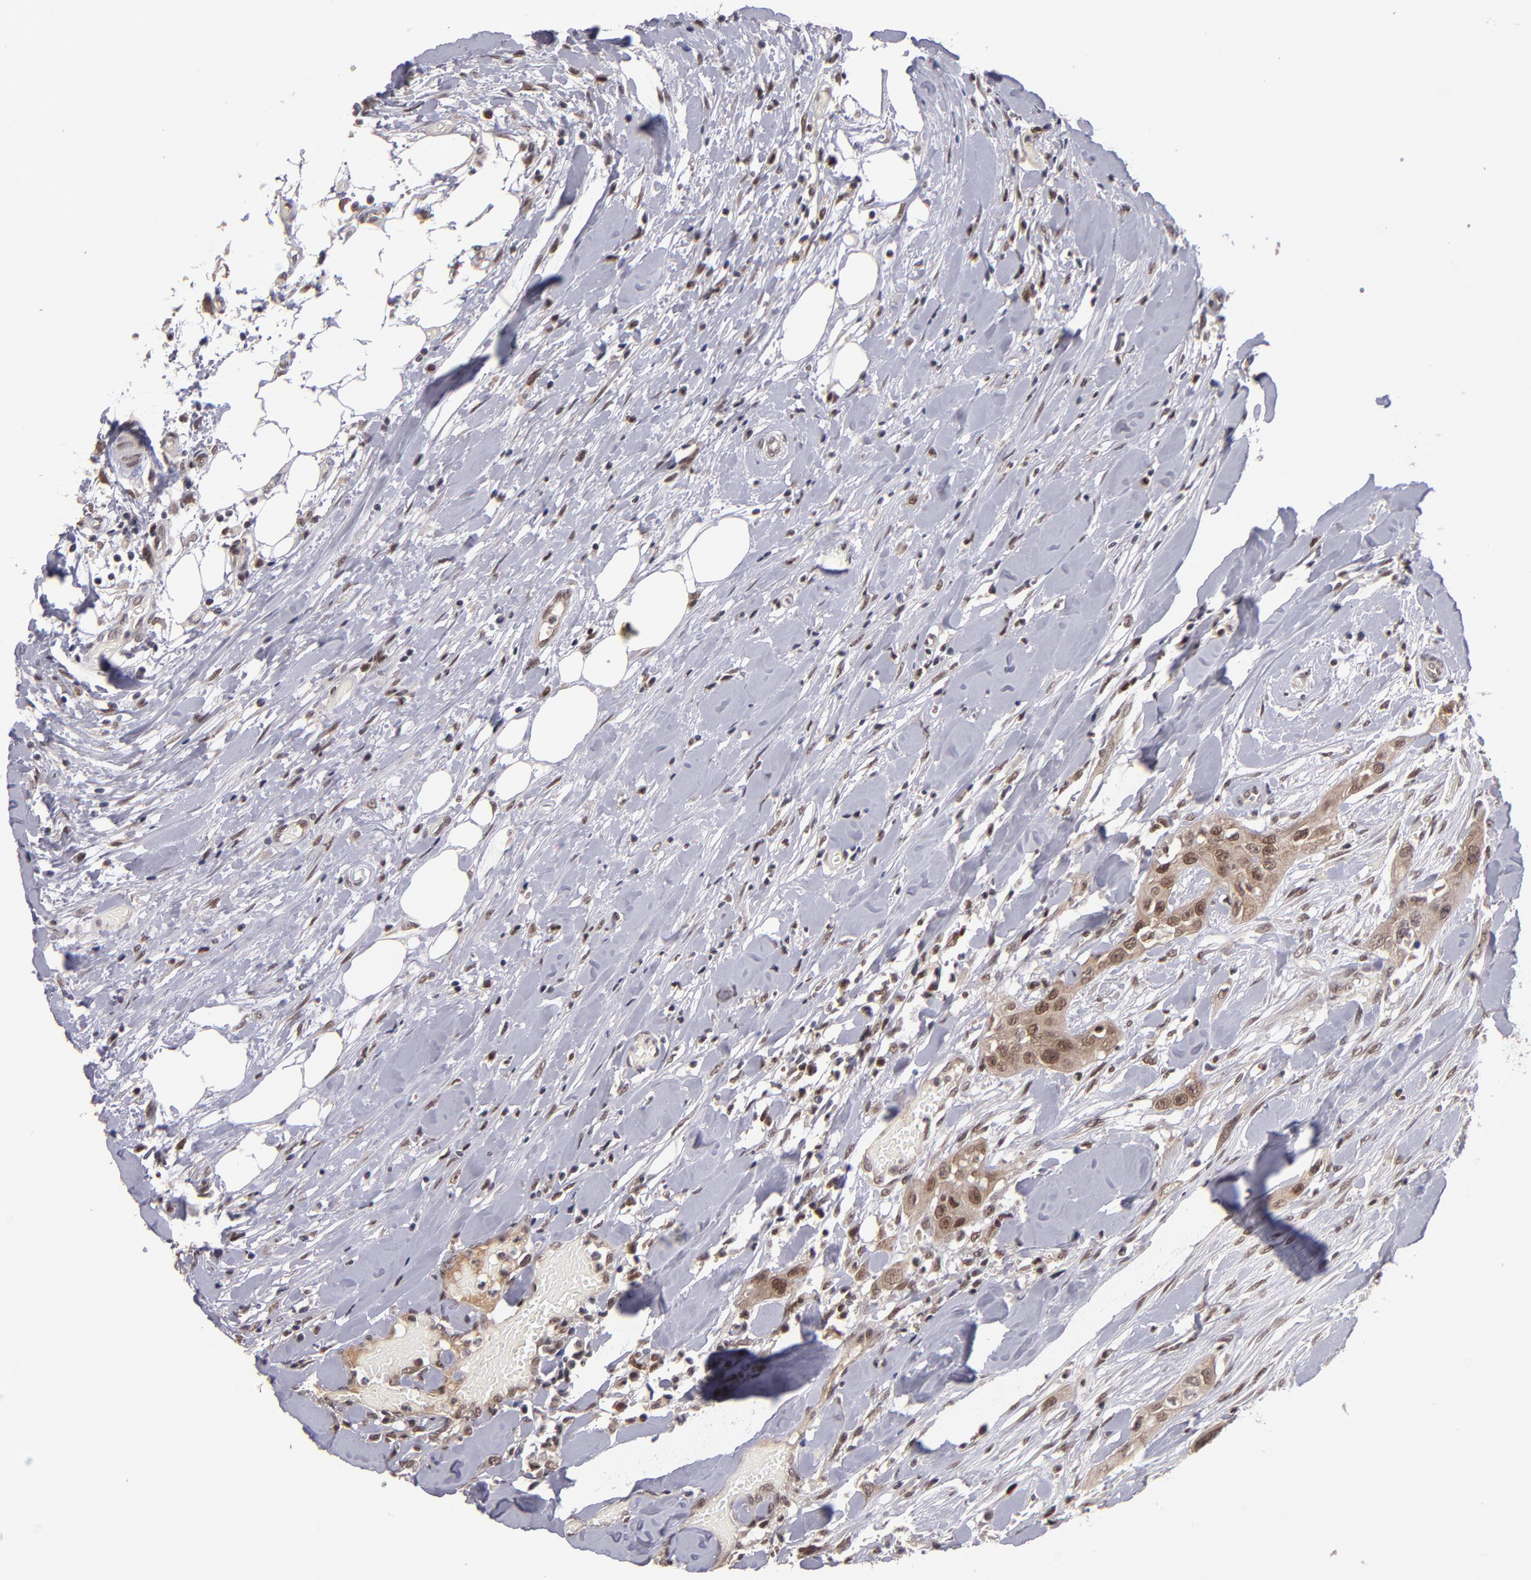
{"staining": {"intensity": "moderate", "quantity": ">75%", "location": "cytoplasmic/membranous,nuclear"}, "tissue": "head and neck cancer", "cell_type": "Tumor cells", "image_type": "cancer", "snomed": [{"axis": "morphology", "description": "Neoplasm, malignant, NOS"}, {"axis": "topography", "description": "Salivary gland"}, {"axis": "topography", "description": "Head-Neck"}], "caption": "Immunohistochemical staining of malignant neoplasm (head and neck) reveals medium levels of moderate cytoplasmic/membranous and nuclear positivity in approximately >75% of tumor cells.", "gene": "EP300", "patient": {"sex": "male", "age": 43}}